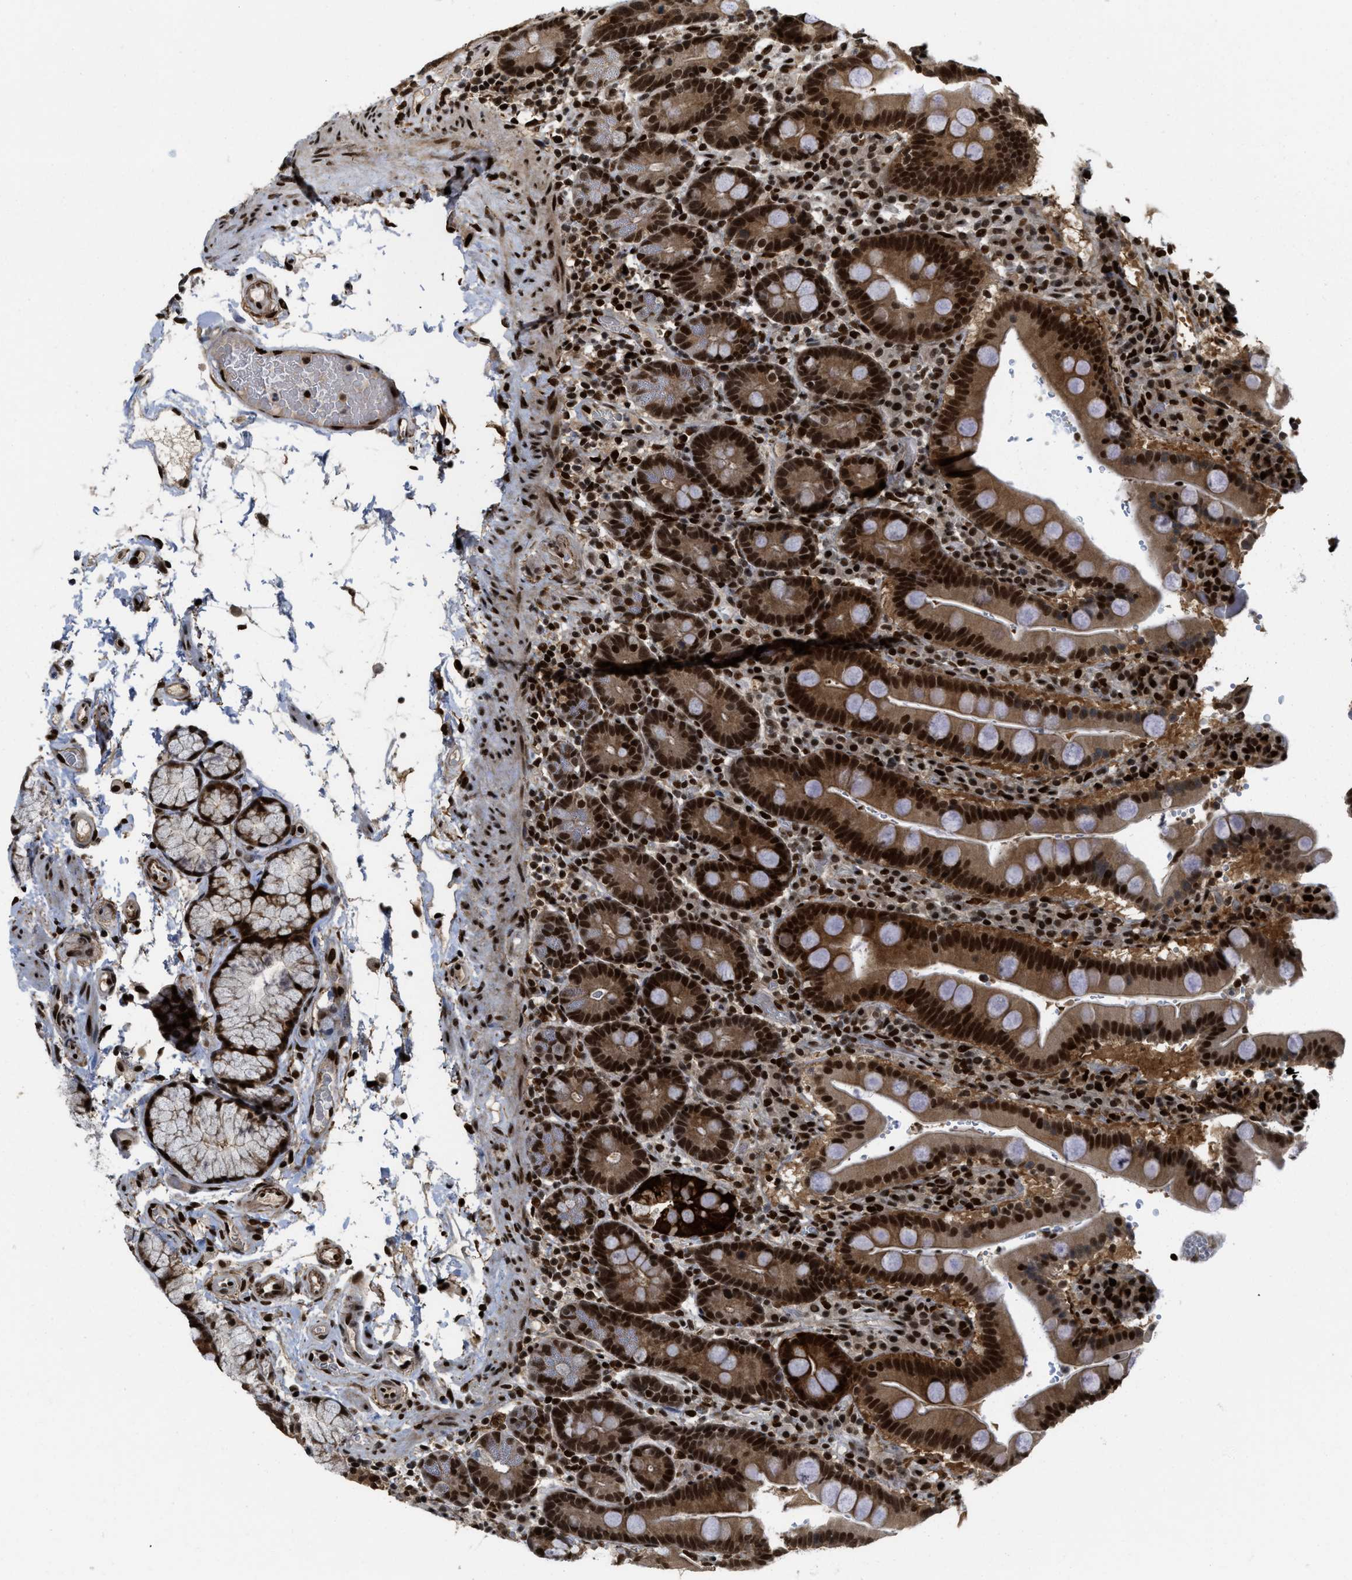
{"staining": {"intensity": "strong", "quantity": ">75%", "location": "cytoplasmic/membranous,nuclear"}, "tissue": "duodenum", "cell_type": "Glandular cells", "image_type": "normal", "snomed": [{"axis": "morphology", "description": "Normal tissue, NOS"}, {"axis": "topography", "description": "Small intestine, NOS"}], "caption": "Human duodenum stained with a brown dye exhibits strong cytoplasmic/membranous,nuclear positive expression in about >75% of glandular cells.", "gene": "RFX5", "patient": {"sex": "female", "age": 71}}